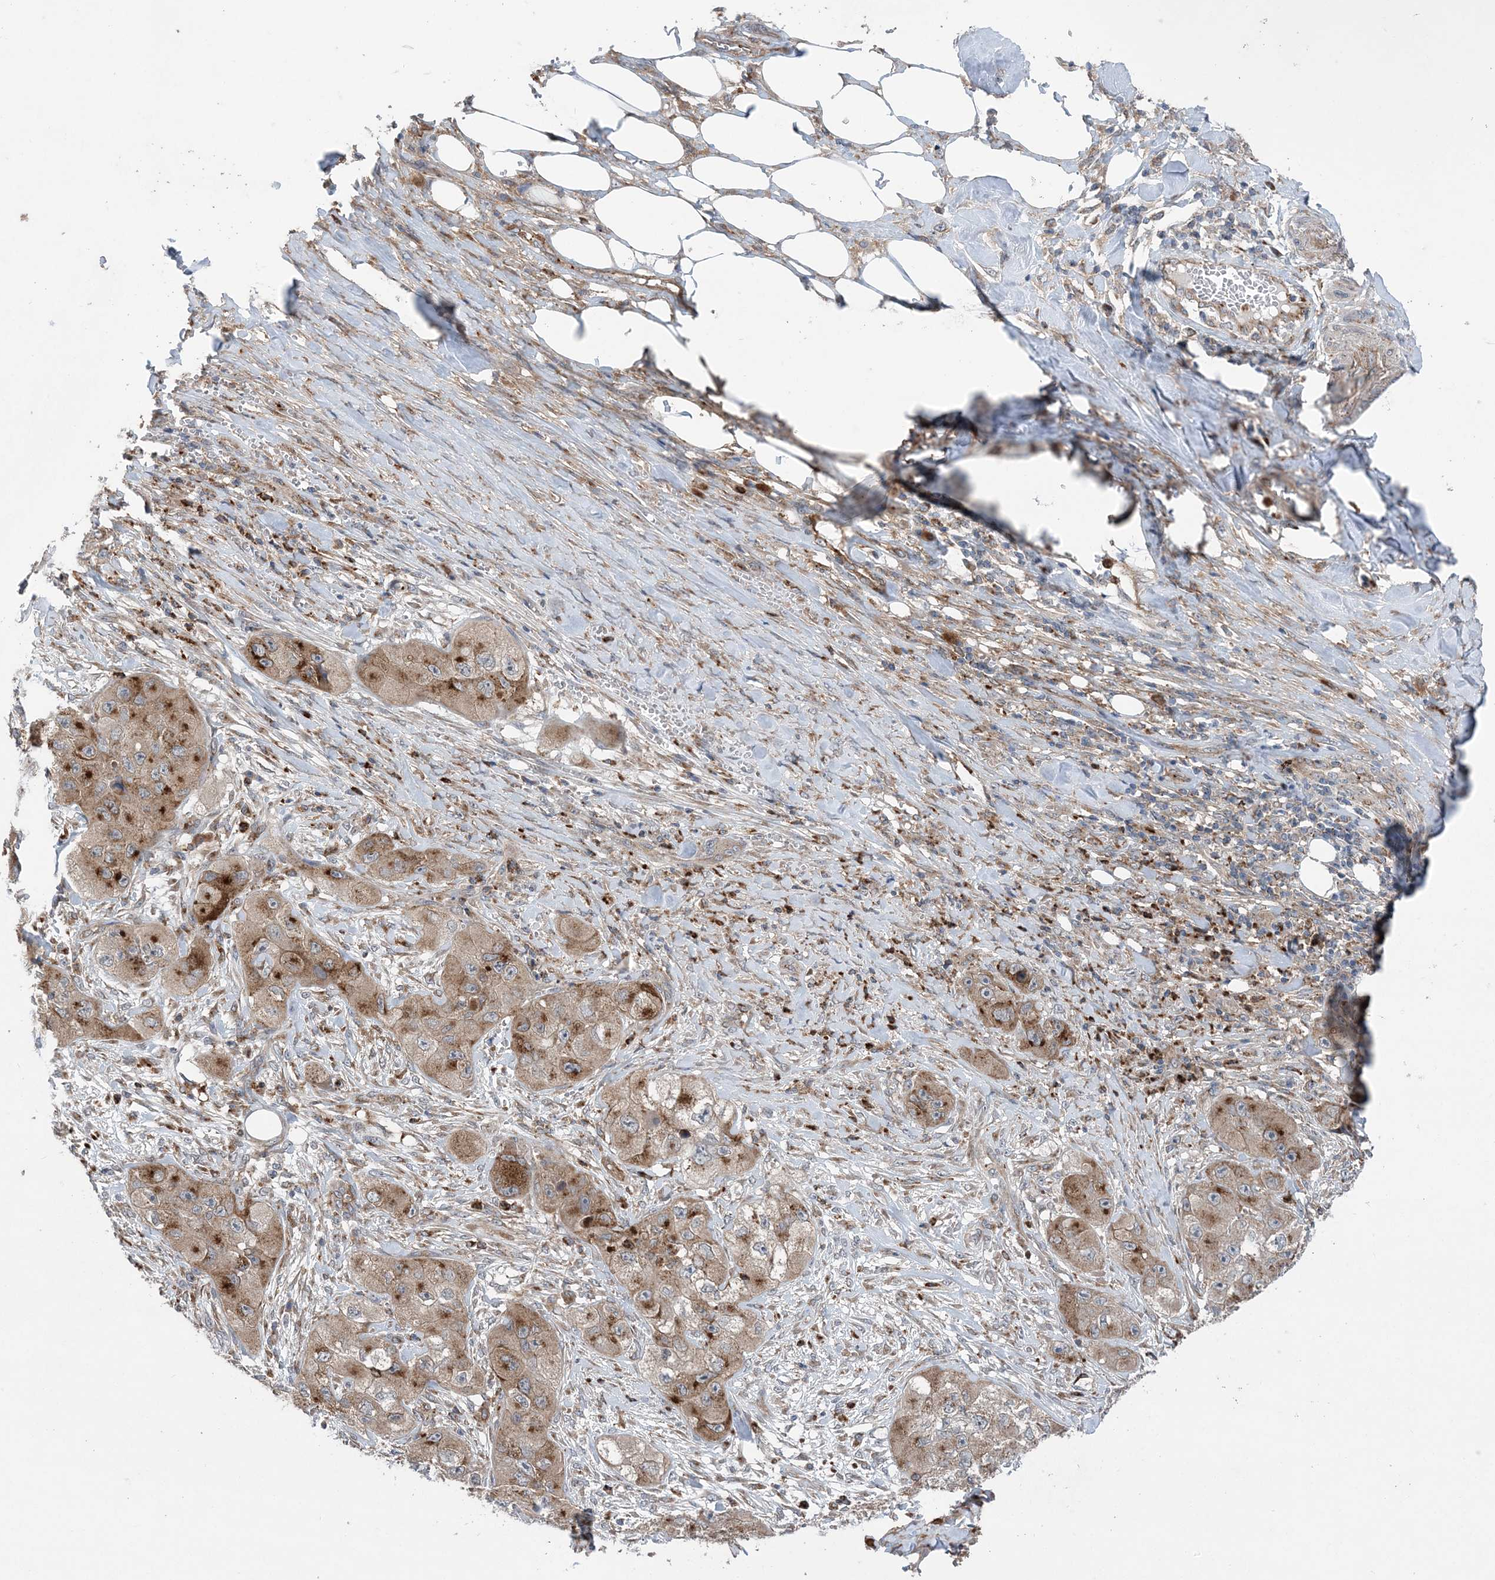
{"staining": {"intensity": "moderate", "quantity": ">75%", "location": "cytoplasmic/membranous"}, "tissue": "skin cancer", "cell_type": "Tumor cells", "image_type": "cancer", "snomed": [{"axis": "morphology", "description": "Squamous cell carcinoma, NOS"}, {"axis": "topography", "description": "Skin"}, {"axis": "topography", "description": "Subcutis"}], "caption": "The immunohistochemical stain highlights moderate cytoplasmic/membranous staining in tumor cells of skin squamous cell carcinoma tissue.", "gene": "PTTG1IP", "patient": {"sex": "male", "age": 73}}